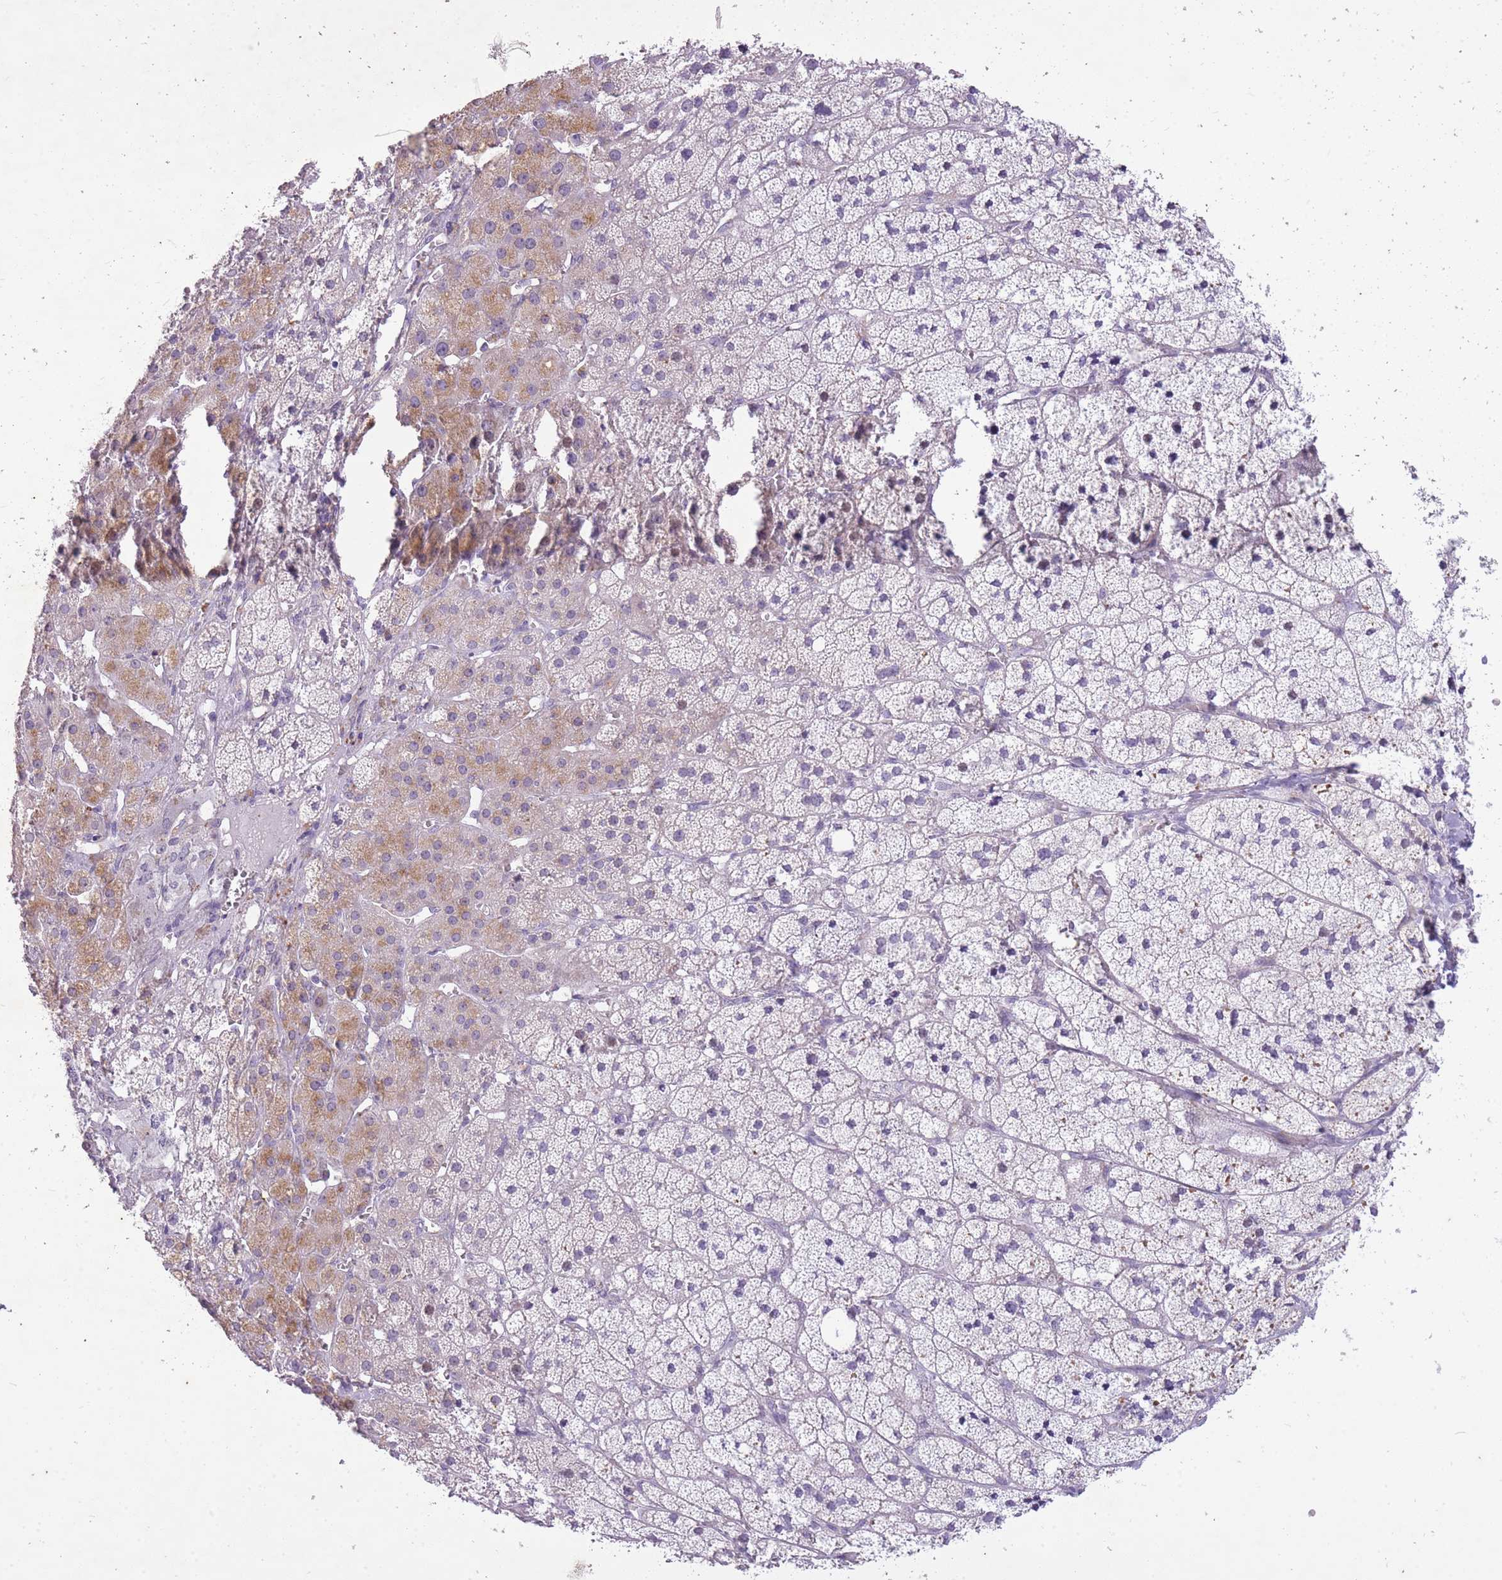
{"staining": {"intensity": "moderate", "quantity": "<25%", "location": "cytoplasmic/membranous"}, "tissue": "adrenal gland", "cell_type": "Glandular cells", "image_type": "normal", "snomed": [{"axis": "morphology", "description": "Normal tissue, NOS"}, {"axis": "topography", "description": "Adrenal gland"}], "caption": "A low amount of moderate cytoplasmic/membranous staining is present in approximately <25% of glandular cells in unremarkable adrenal gland.", "gene": "CNTNAP3B", "patient": {"sex": "female", "age": 52}}